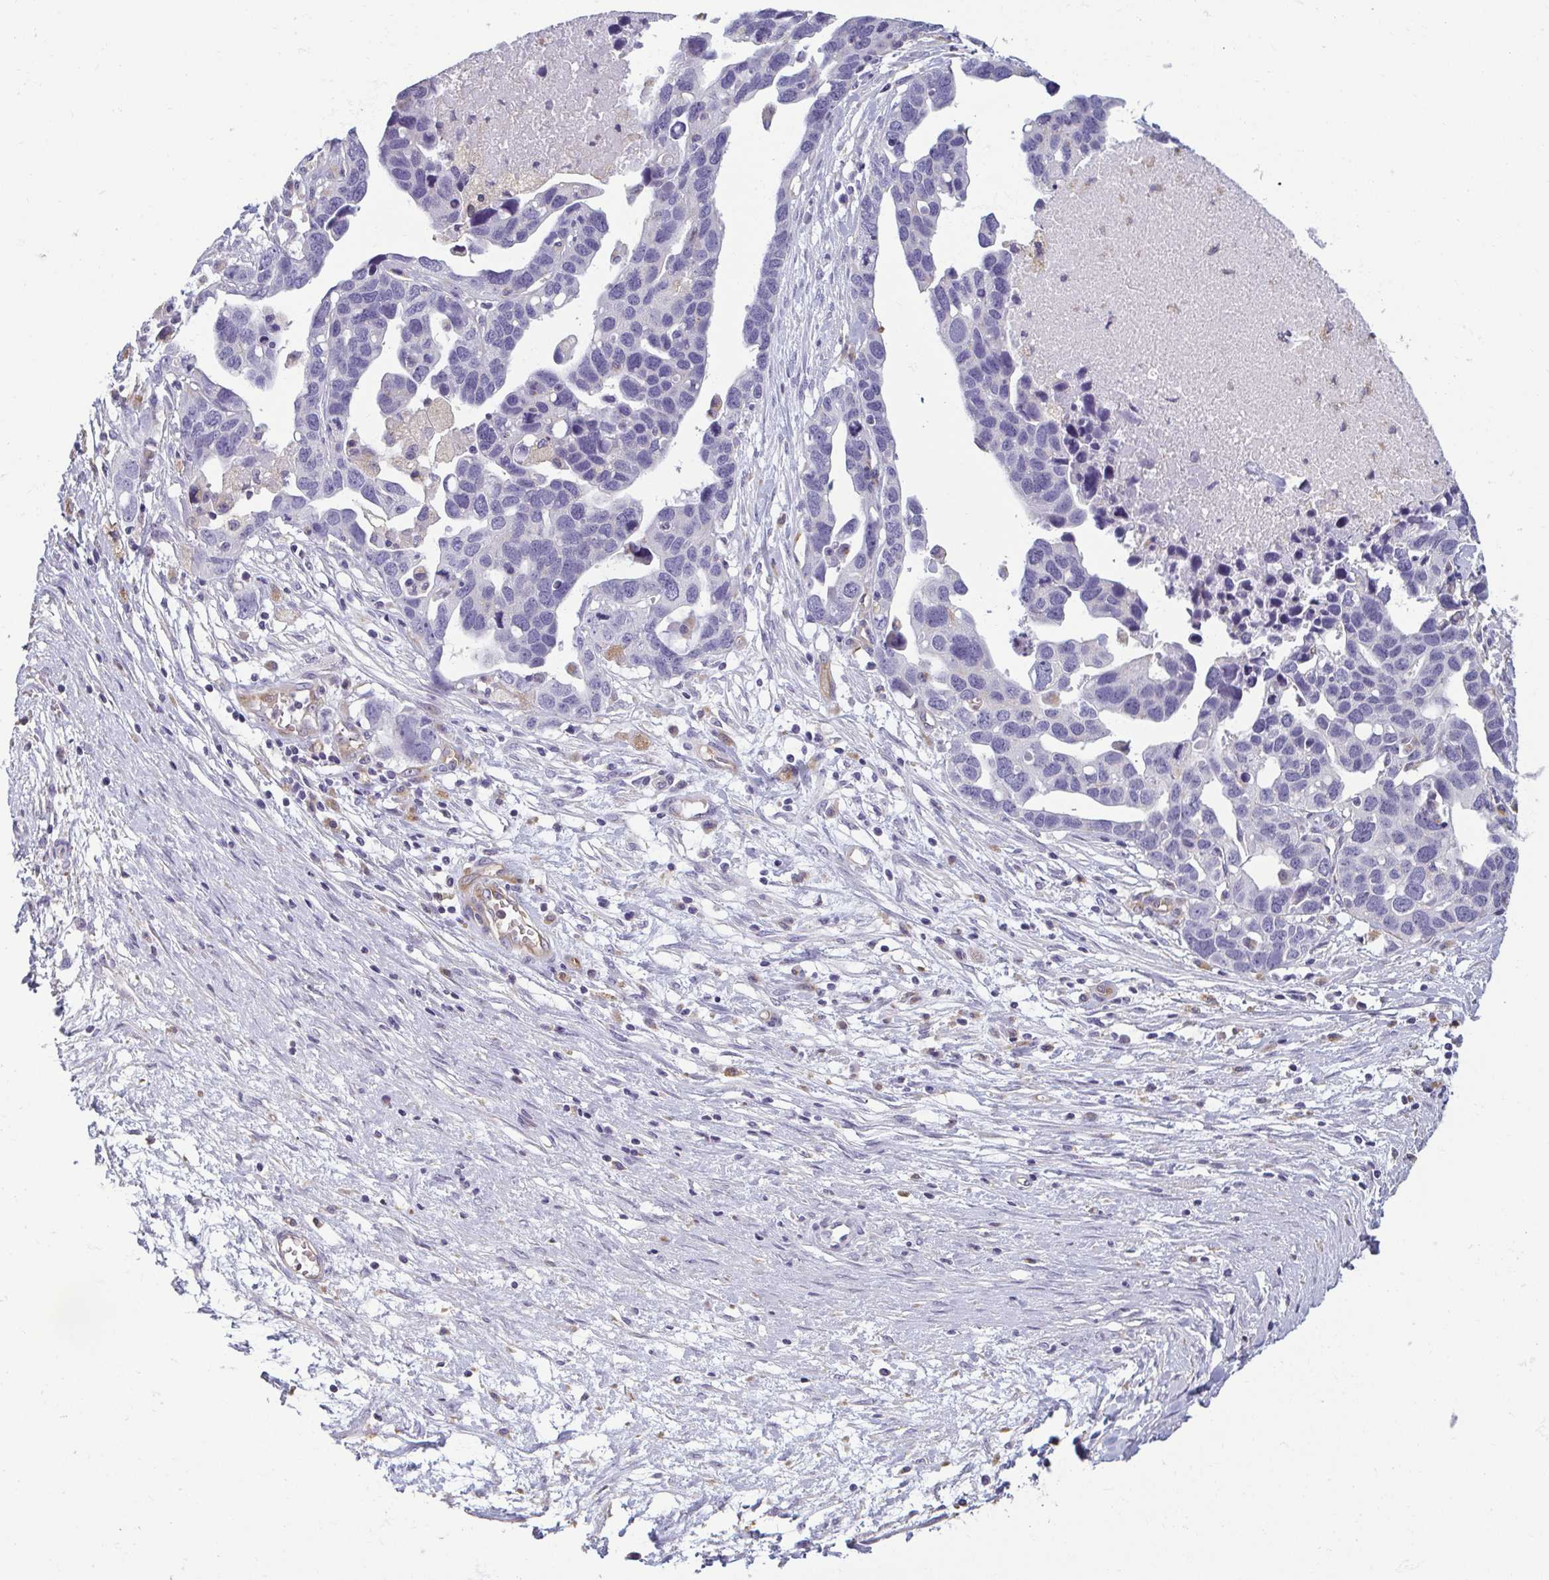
{"staining": {"intensity": "negative", "quantity": "none", "location": "none"}, "tissue": "ovarian cancer", "cell_type": "Tumor cells", "image_type": "cancer", "snomed": [{"axis": "morphology", "description": "Cystadenocarcinoma, serous, NOS"}, {"axis": "topography", "description": "Ovary"}], "caption": "This histopathology image is of ovarian cancer (serous cystadenocarcinoma) stained with IHC to label a protein in brown with the nuclei are counter-stained blue. There is no staining in tumor cells.", "gene": "PDE2A", "patient": {"sex": "female", "age": 54}}